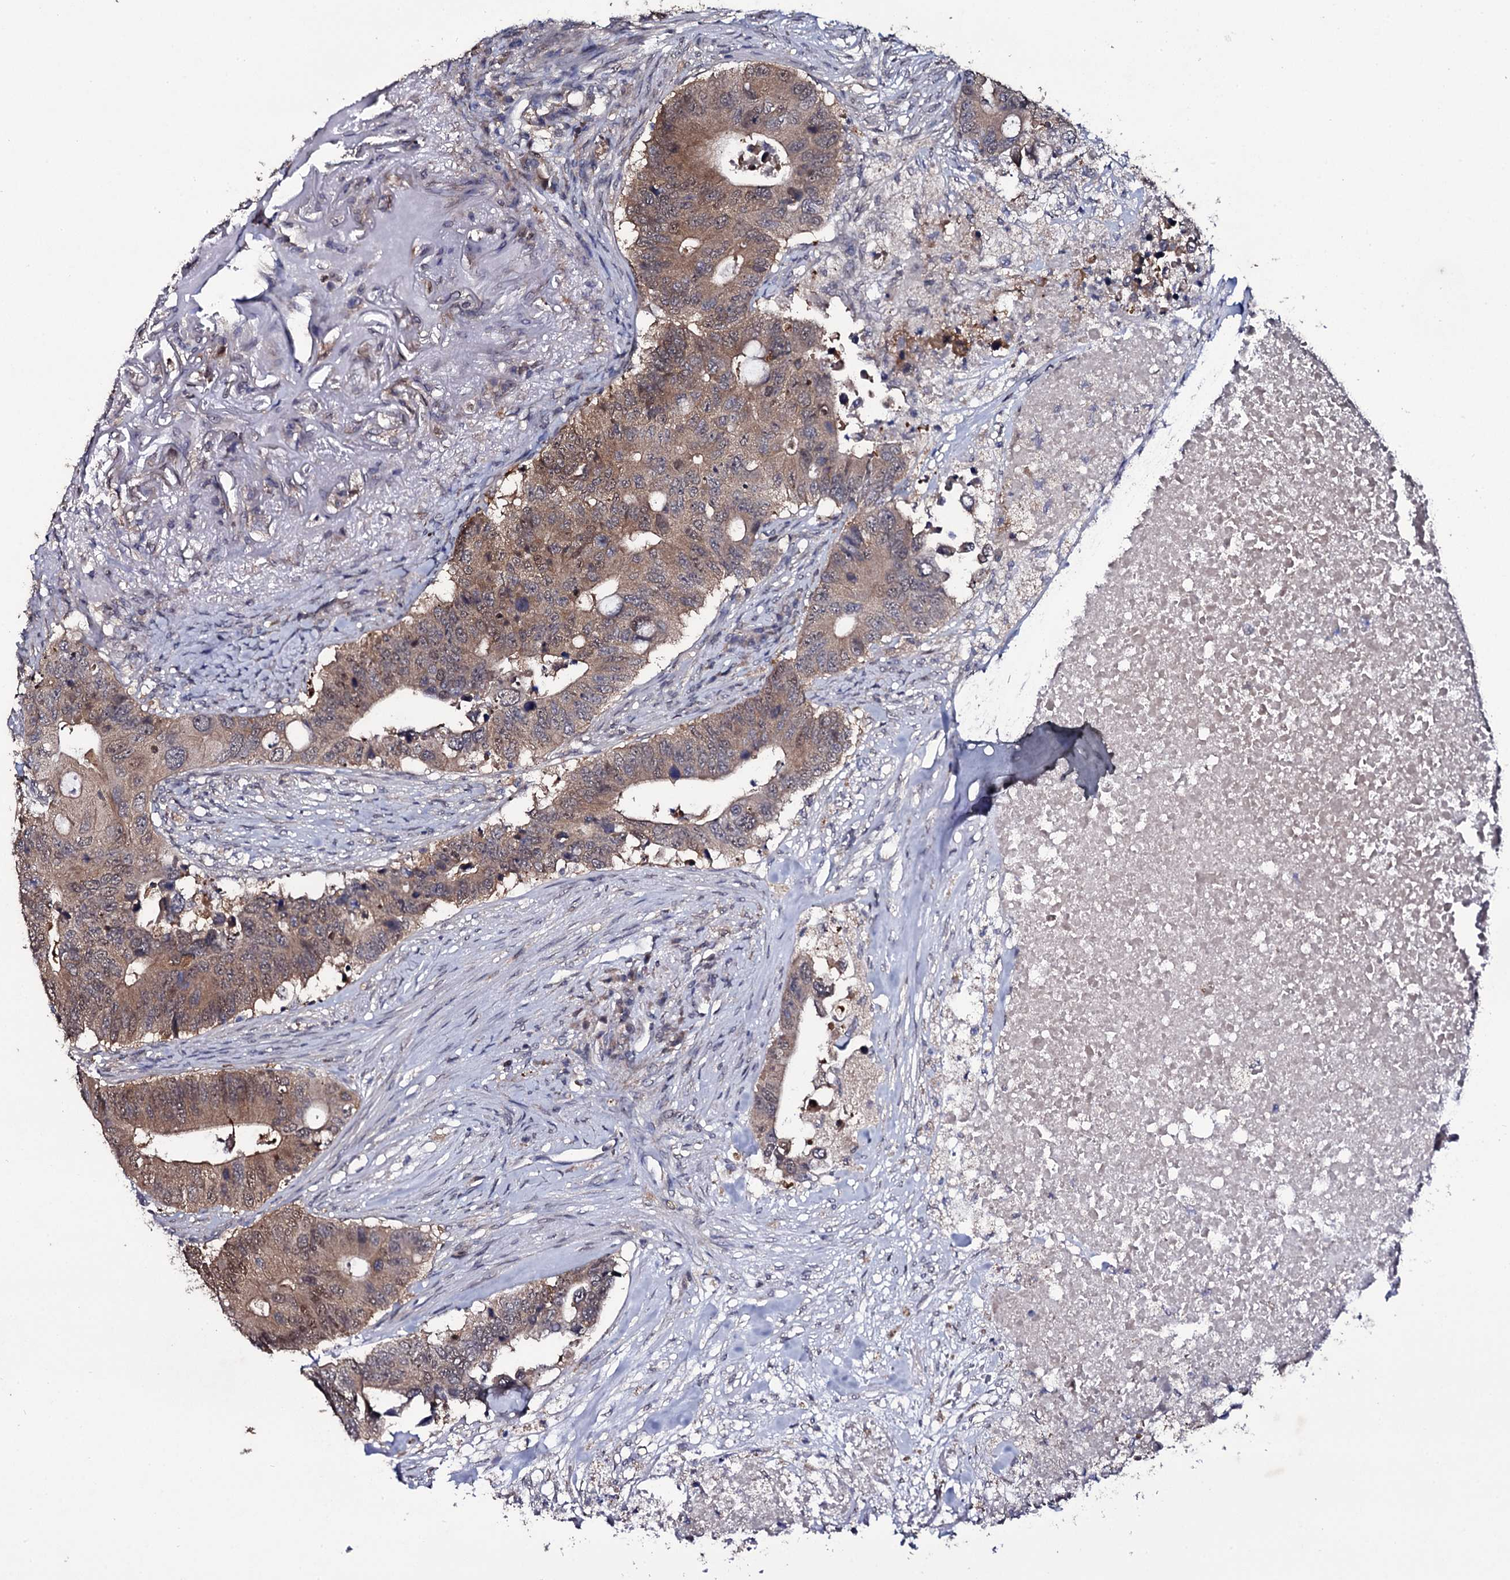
{"staining": {"intensity": "moderate", "quantity": ">75%", "location": "cytoplasmic/membranous,nuclear"}, "tissue": "colorectal cancer", "cell_type": "Tumor cells", "image_type": "cancer", "snomed": [{"axis": "morphology", "description": "Adenocarcinoma, NOS"}, {"axis": "topography", "description": "Colon"}], "caption": "Colorectal cancer stained for a protein demonstrates moderate cytoplasmic/membranous and nuclear positivity in tumor cells.", "gene": "CRYL1", "patient": {"sex": "male", "age": 71}}